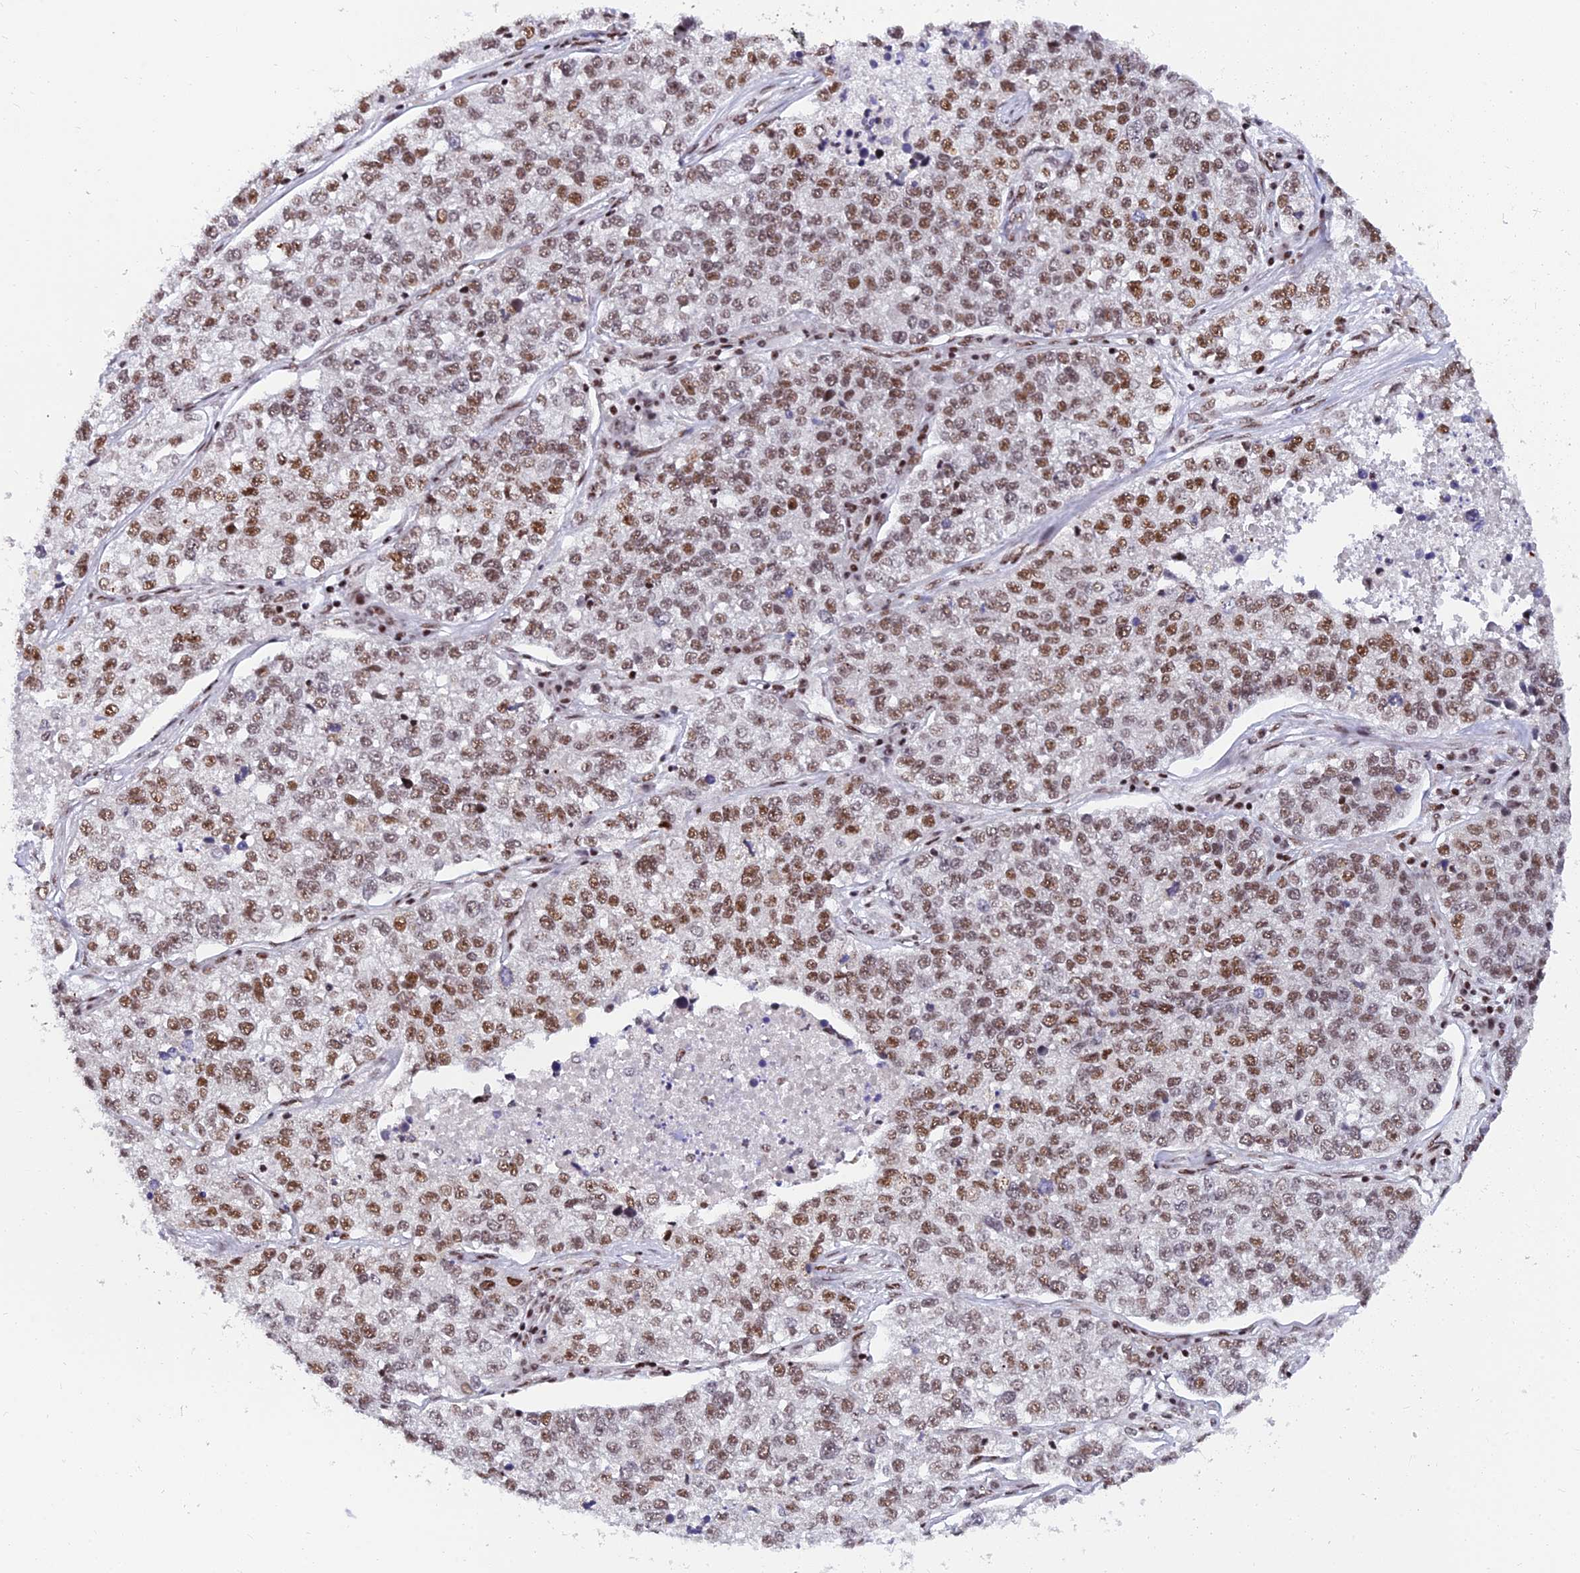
{"staining": {"intensity": "moderate", "quantity": ">75%", "location": "nuclear"}, "tissue": "lung cancer", "cell_type": "Tumor cells", "image_type": "cancer", "snomed": [{"axis": "morphology", "description": "Adenocarcinoma, NOS"}, {"axis": "topography", "description": "Lung"}], "caption": "Immunohistochemistry (IHC) staining of lung cancer (adenocarcinoma), which exhibits medium levels of moderate nuclear expression in about >75% of tumor cells indicating moderate nuclear protein staining. The staining was performed using DAB (brown) for protein detection and nuclei were counterstained in hematoxylin (blue).", "gene": "USP22", "patient": {"sex": "male", "age": 49}}